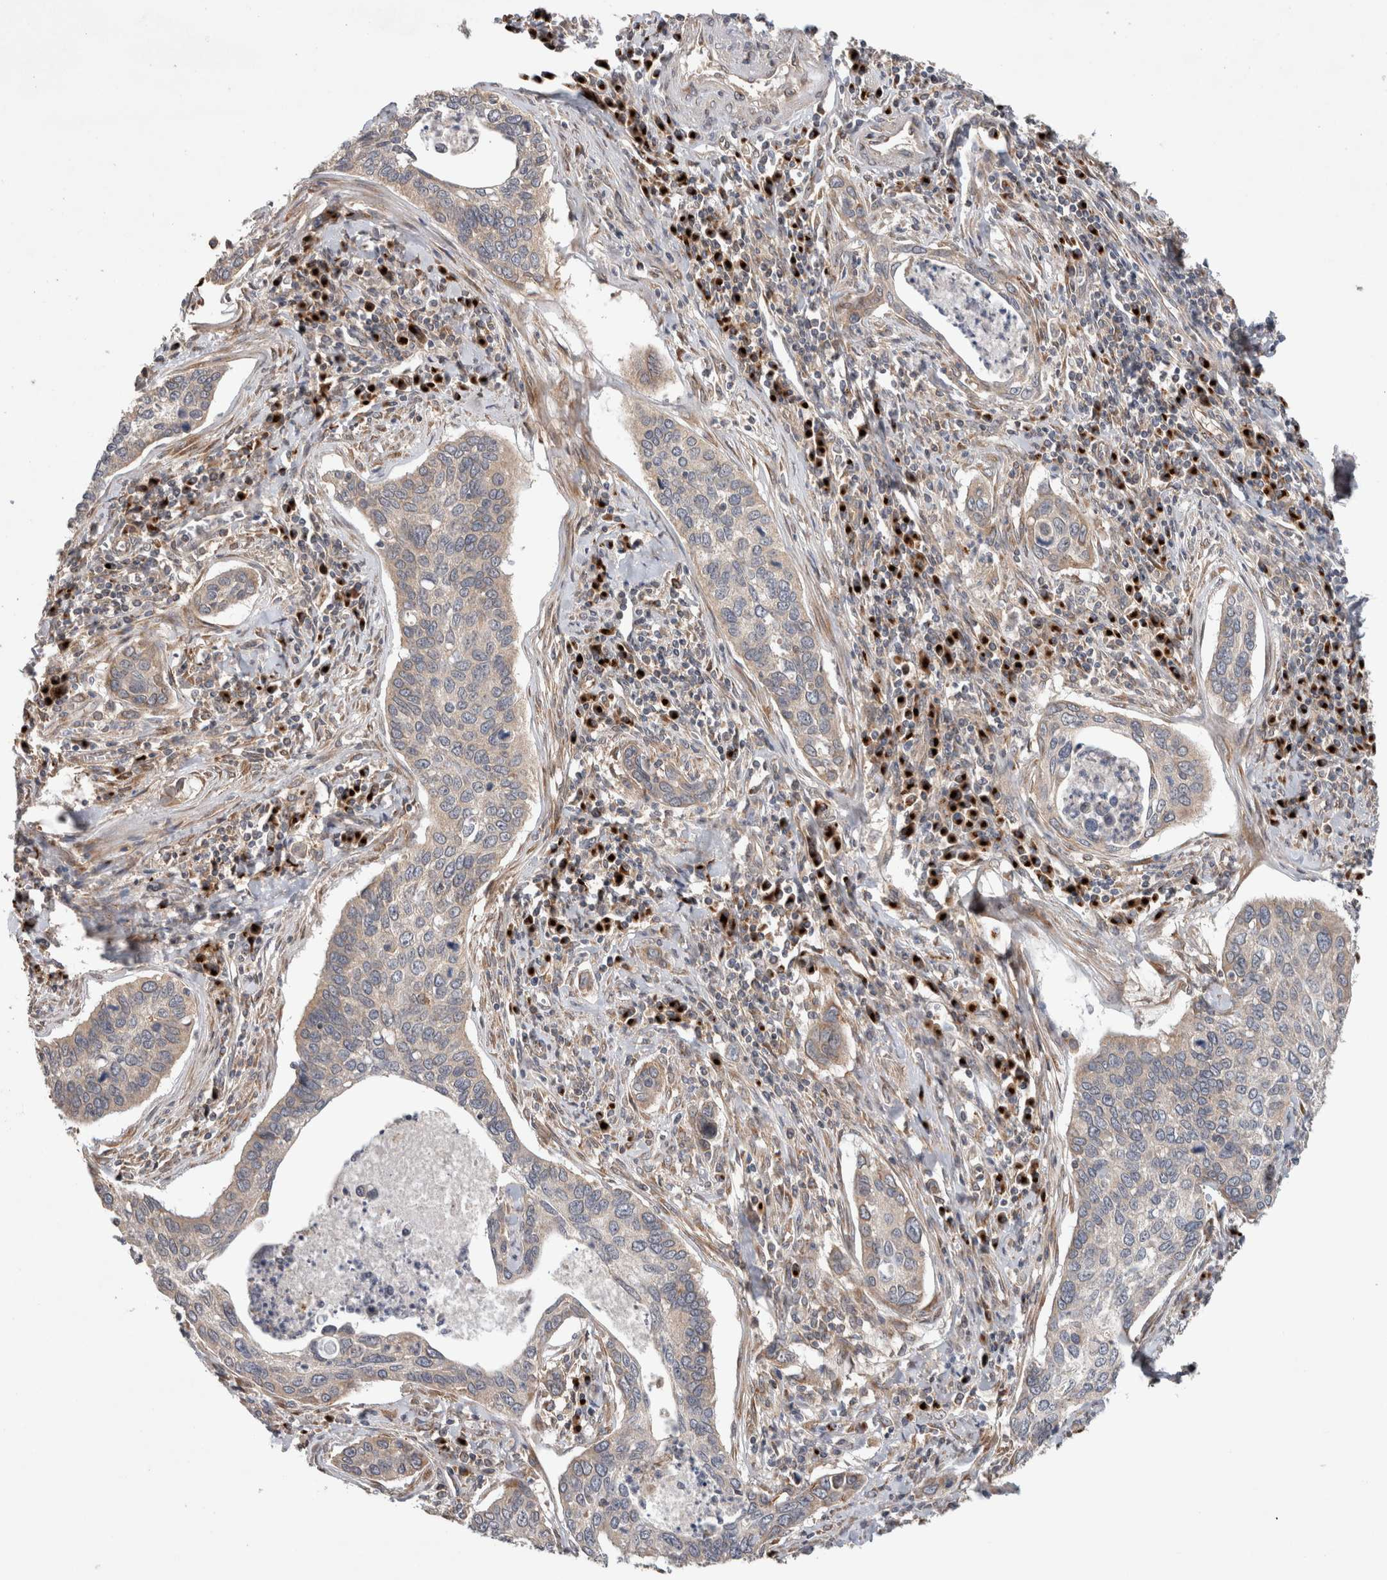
{"staining": {"intensity": "weak", "quantity": "25%-75%", "location": "cytoplasmic/membranous"}, "tissue": "cervical cancer", "cell_type": "Tumor cells", "image_type": "cancer", "snomed": [{"axis": "morphology", "description": "Squamous cell carcinoma, NOS"}, {"axis": "topography", "description": "Cervix"}], "caption": "Squamous cell carcinoma (cervical) stained with DAB (3,3'-diaminobenzidine) immunohistochemistry exhibits low levels of weak cytoplasmic/membranous positivity in about 25%-75% of tumor cells.", "gene": "TRIM5", "patient": {"sex": "female", "age": 53}}